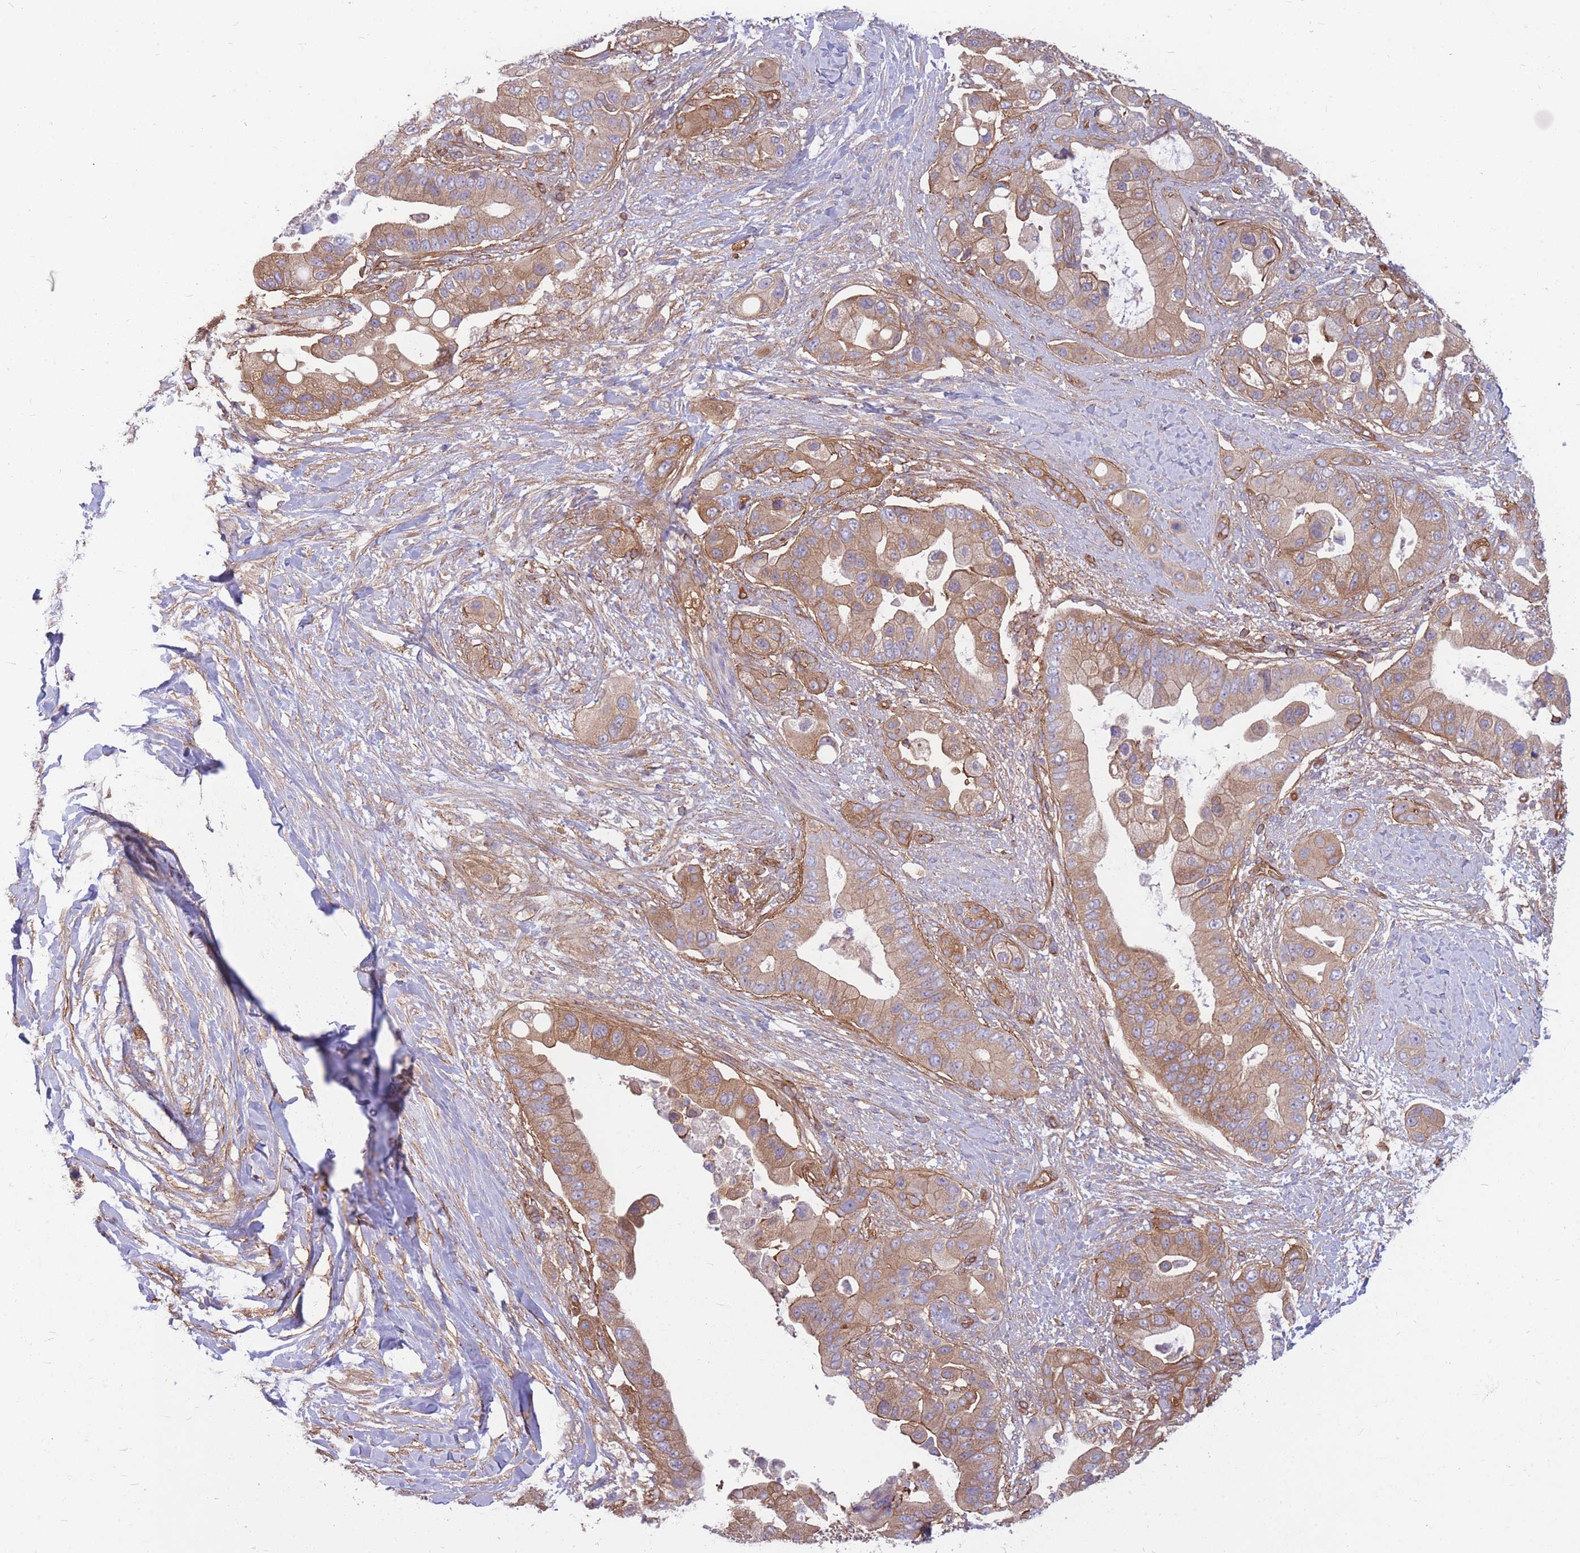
{"staining": {"intensity": "moderate", "quantity": ">75%", "location": "cytoplasmic/membranous"}, "tissue": "pancreatic cancer", "cell_type": "Tumor cells", "image_type": "cancer", "snomed": [{"axis": "morphology", "description": "Adenocarcinoma, NOS"}, {"axis": "topography", "description": "Pancreas"}], "caption": "Brown immunohistochemical staining in human adenocarcinoma (pancreatic) exhibits moderate cytoplasmic/membranous staining in approximately >75% of tumor cells.", "gene": "GGA1", "patient": {"sex": "male", "age": 57}}